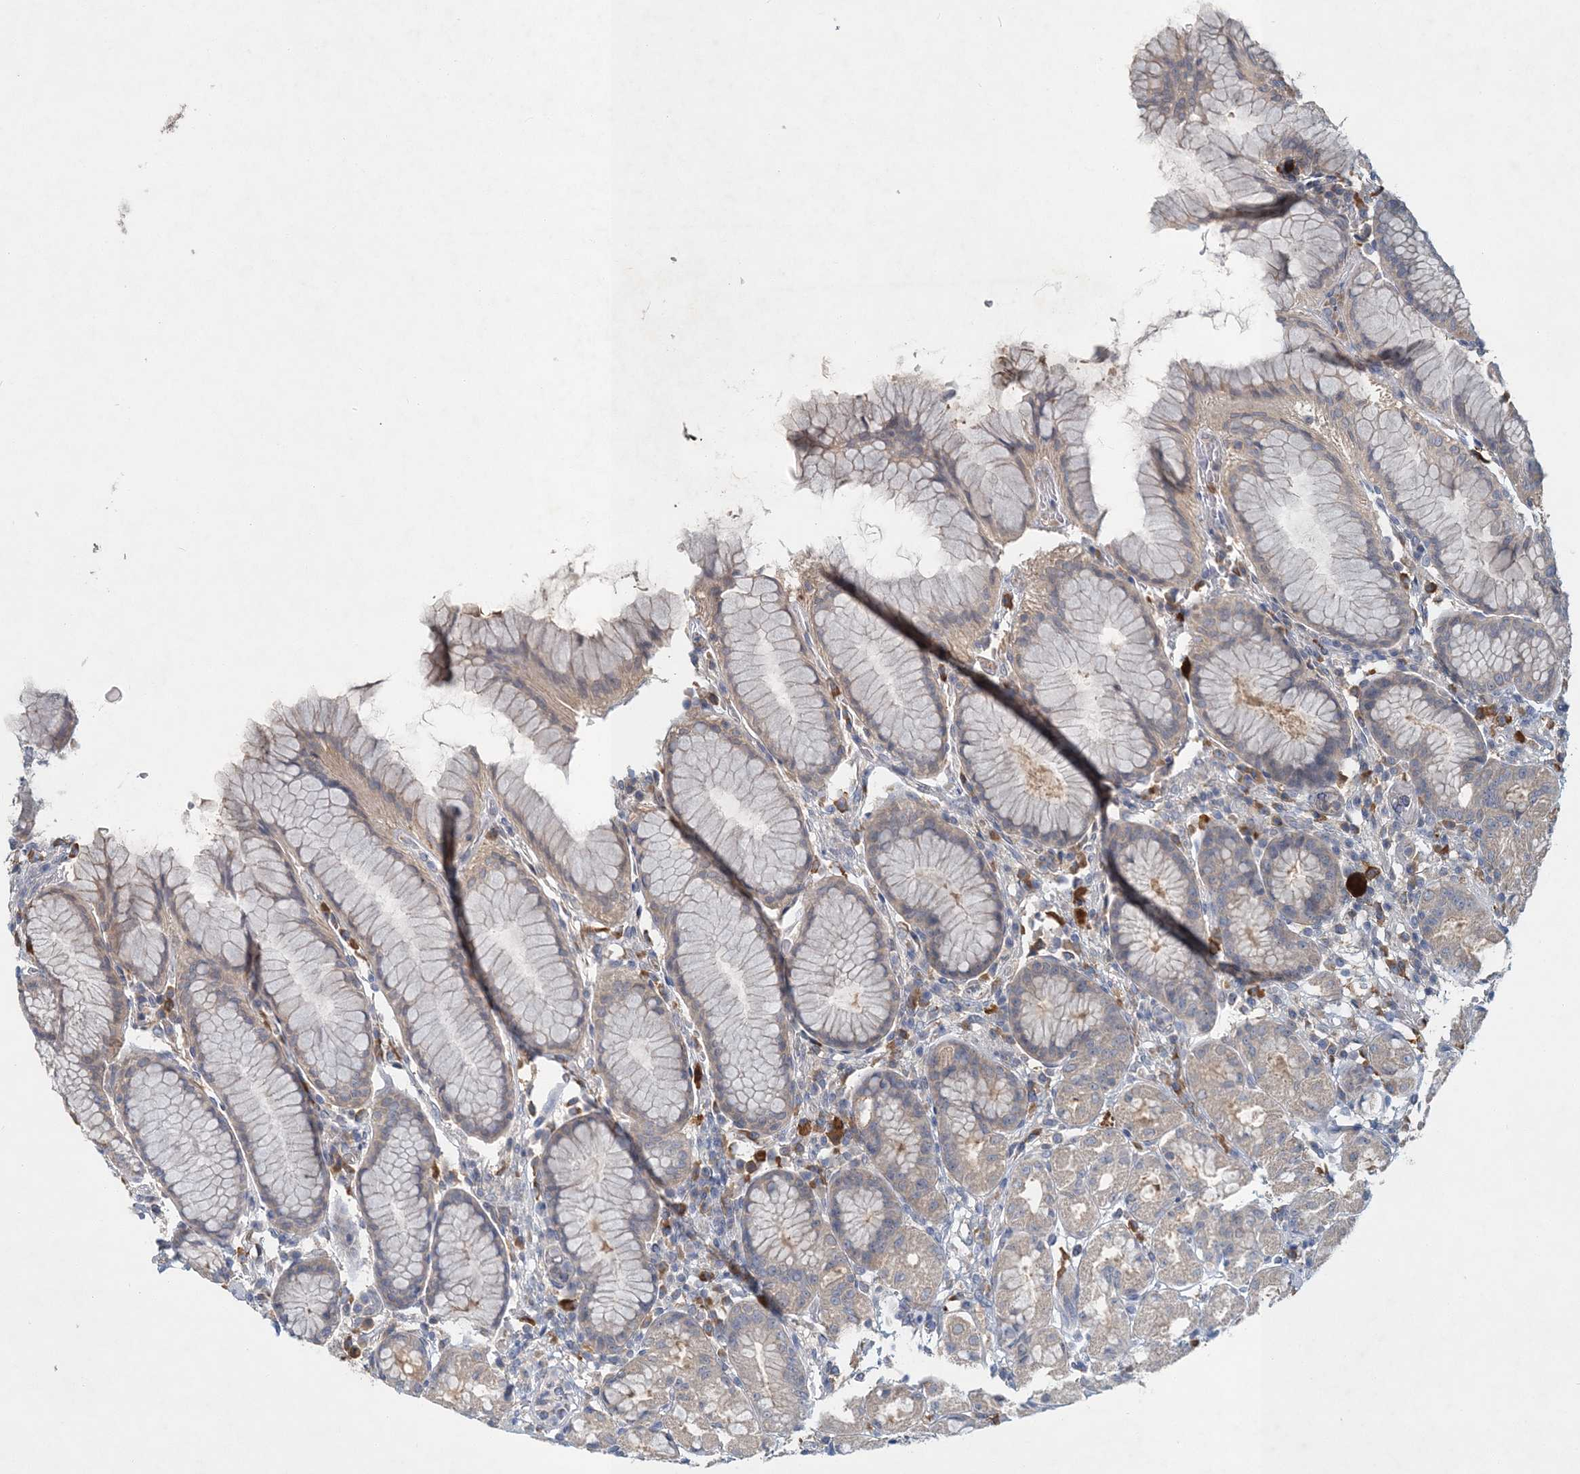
{"staining": {"intensity": "weak", "quantity": "<25%", "location": "cytoplasmic/membranous"}, "tissue": "stomach", "cell_type": "Glandular cells", "image_type": "normal", "snomed": [{"axis": "morphology", "description": "Normal tissue, NOS"}, {"axis": "topography", "description": "Stomach, lower"}], "caption": "The IHC image has no significant expression in glandular cells of stomach.", "gene": "RNF25", "patient": {"sex": "female", "age": 56}}